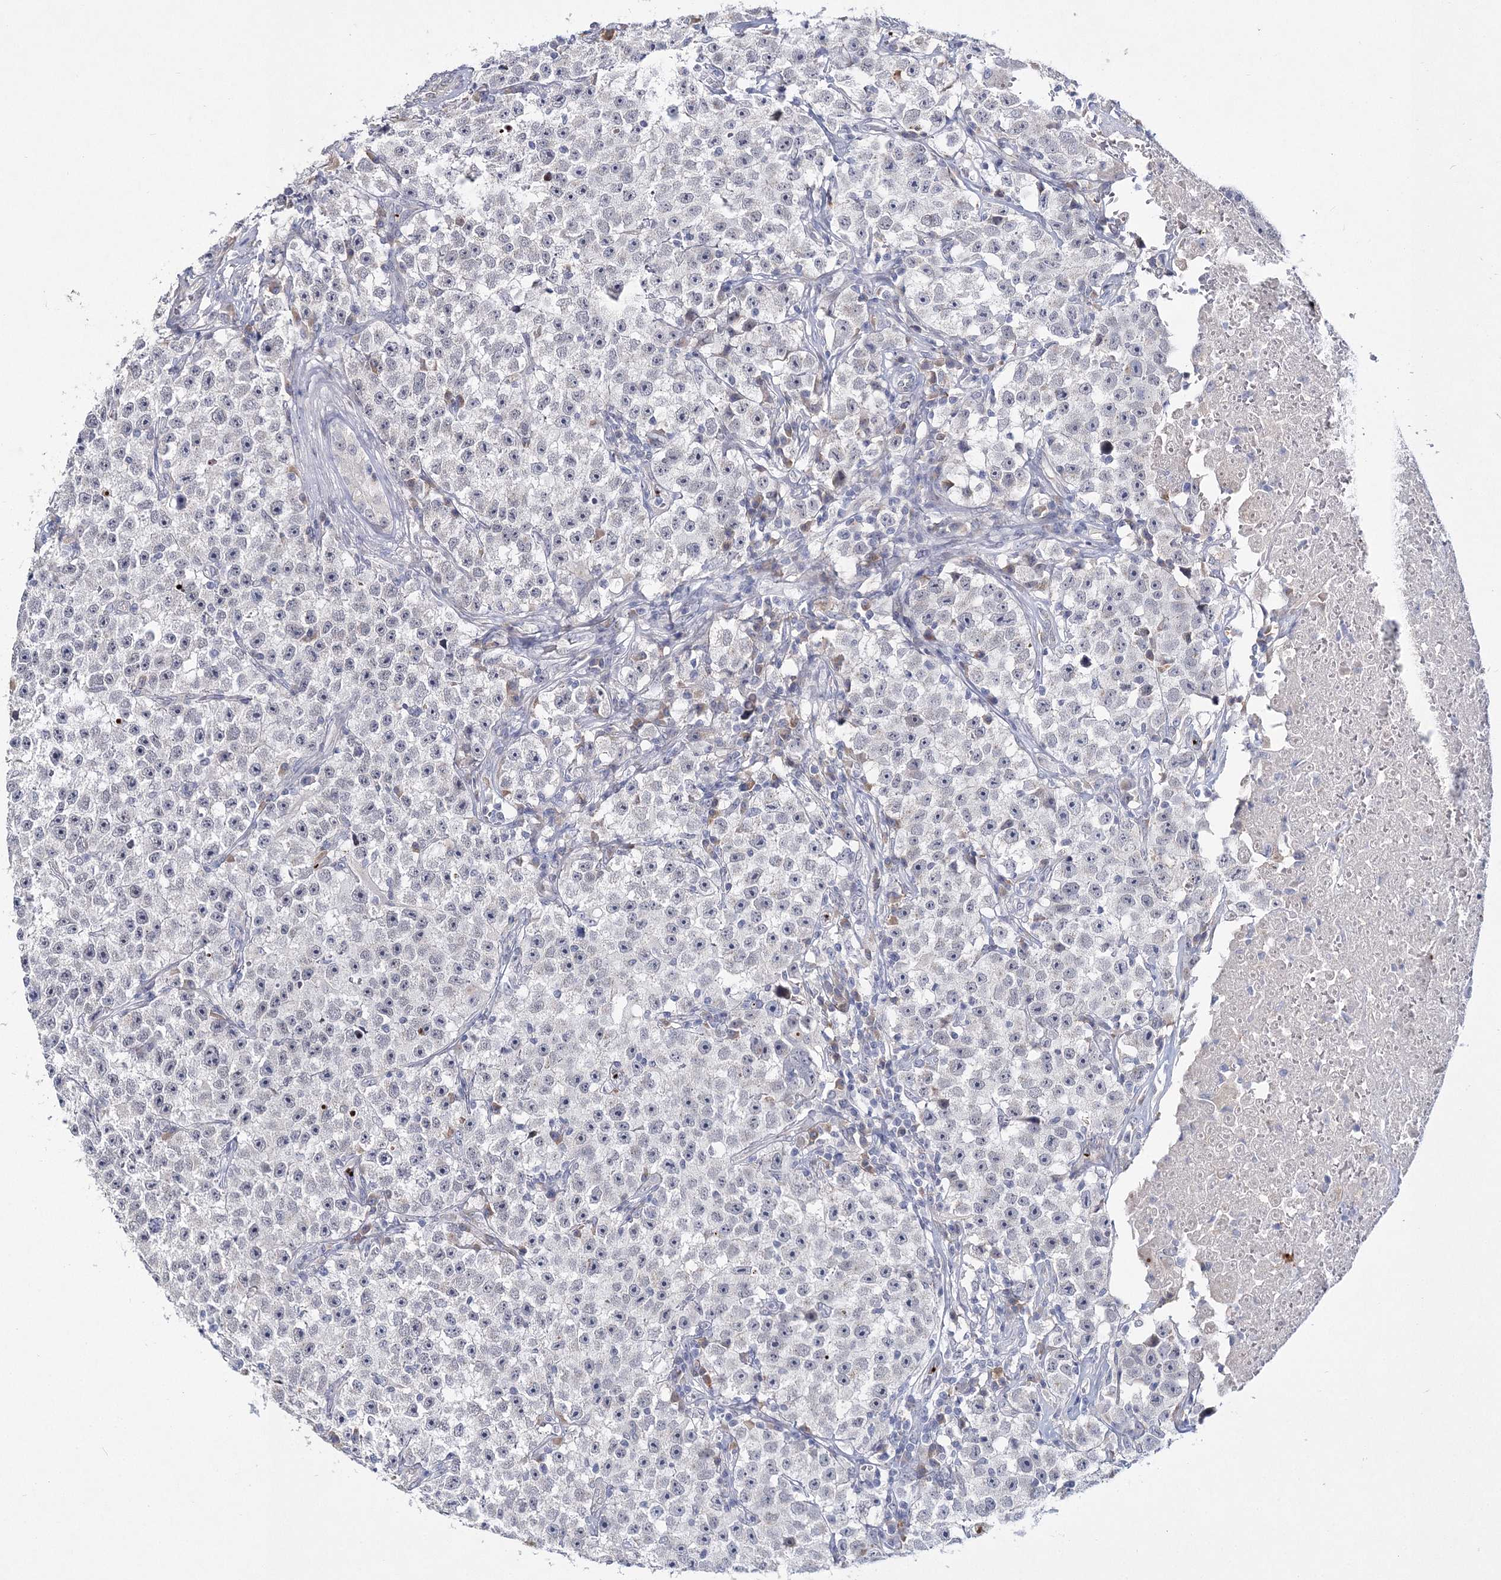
{"staining": {"intensity": "negative", "quantity": "none", "location": "none"}, "tissue": "testis cancer", "cell_type": "Tumor cells", "image_type": "cancer", "snomed": [{"axis": "morphology", "description": "Seminoma, NOS"}, {"axis": "topography", "description": "Testis"}], "caption": "Tumor cells show no significant staining in testis cancer.", "gene": "MYOZ2", "patient": {"sex": "male", "age": 22}}